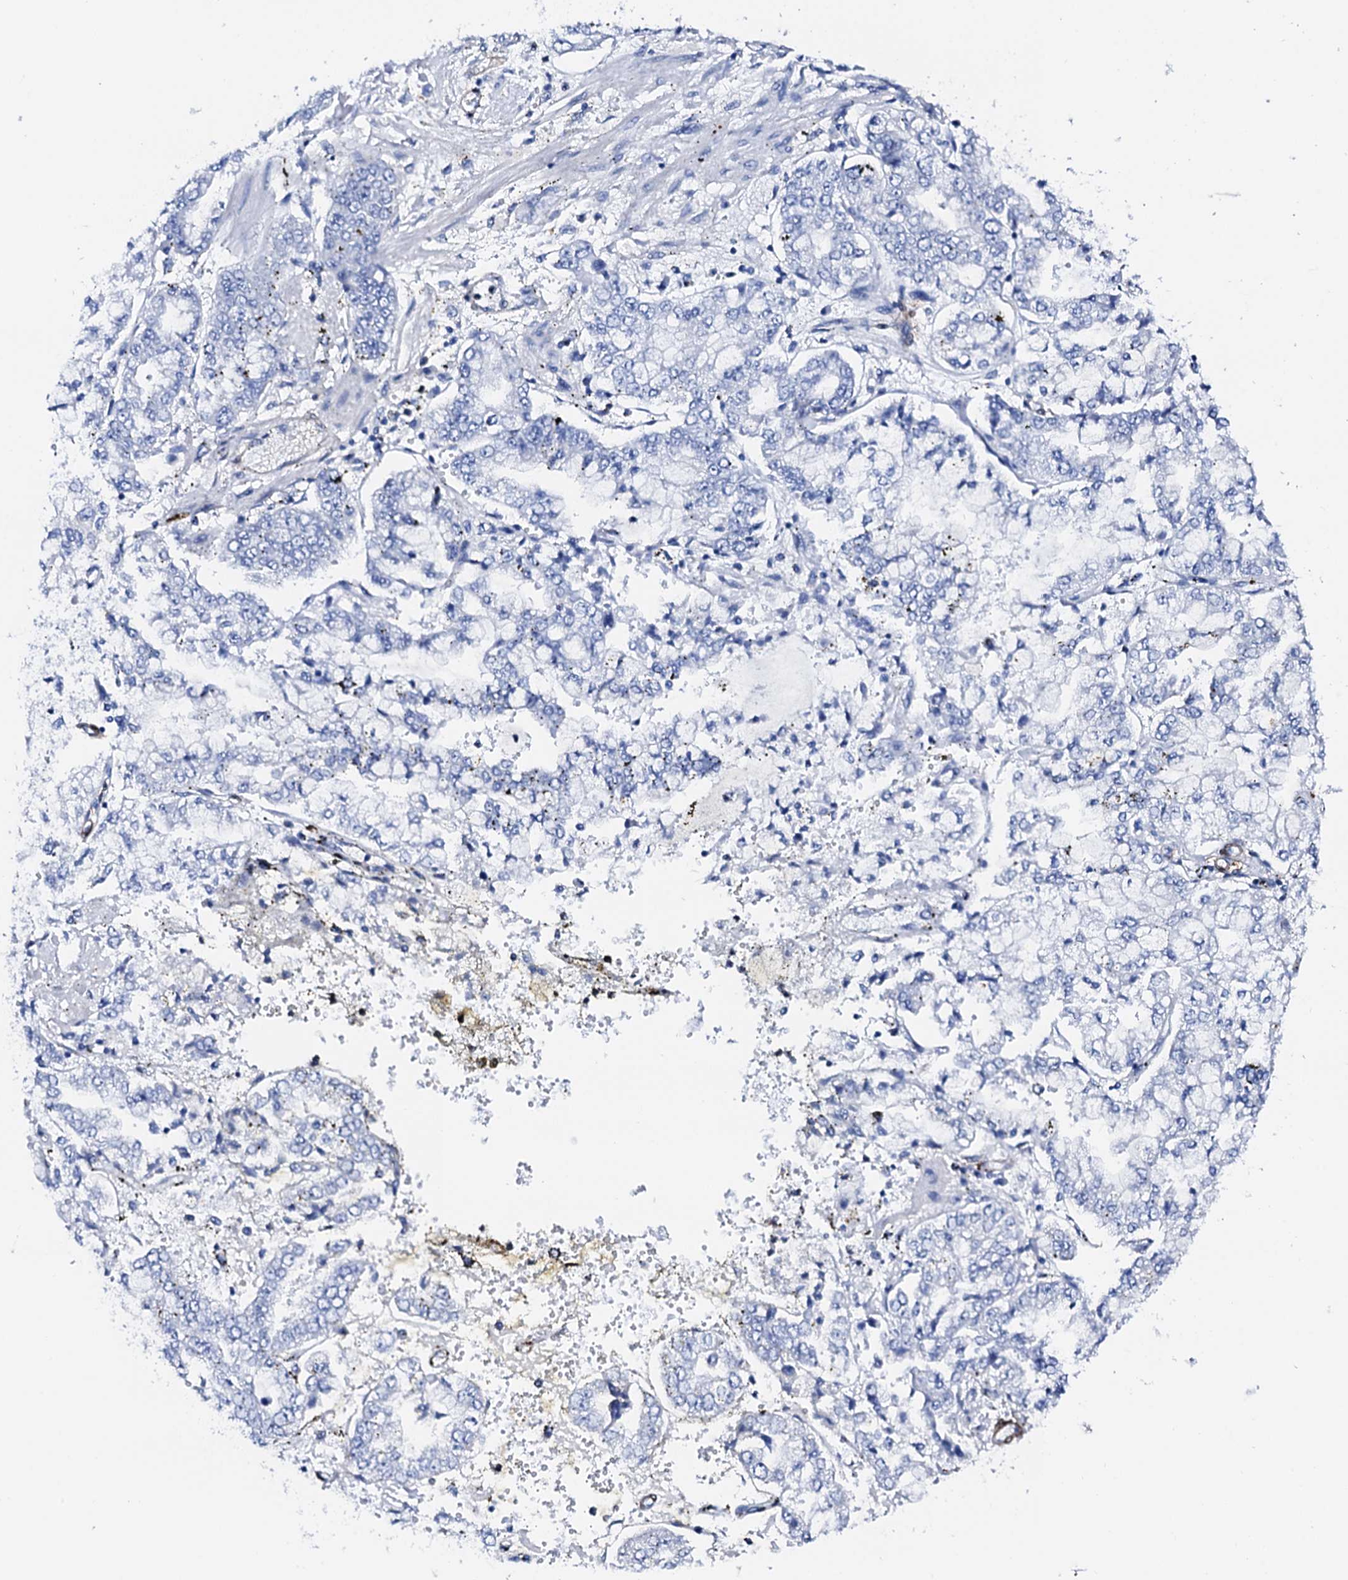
{"staining": {"intensity": "negative", "quantity": "none", "location": "none"}, "tissue": "stomach cancer", "cell_type": "Tumor cells", "image_type": "cancer", "snomed": [{"axis": "morphology", "description": "Adenocarcinoma, NOS"}, {"axis": "topography", "description": "Stomach"}], "caption": "IHC micrograph of neoplastic tissue: stomach cancer stained with DAB demonstrates no significant protein staining in tumor cells.", "gene": "NRIP2", "patient": {"sex": "male", "age": 76}}